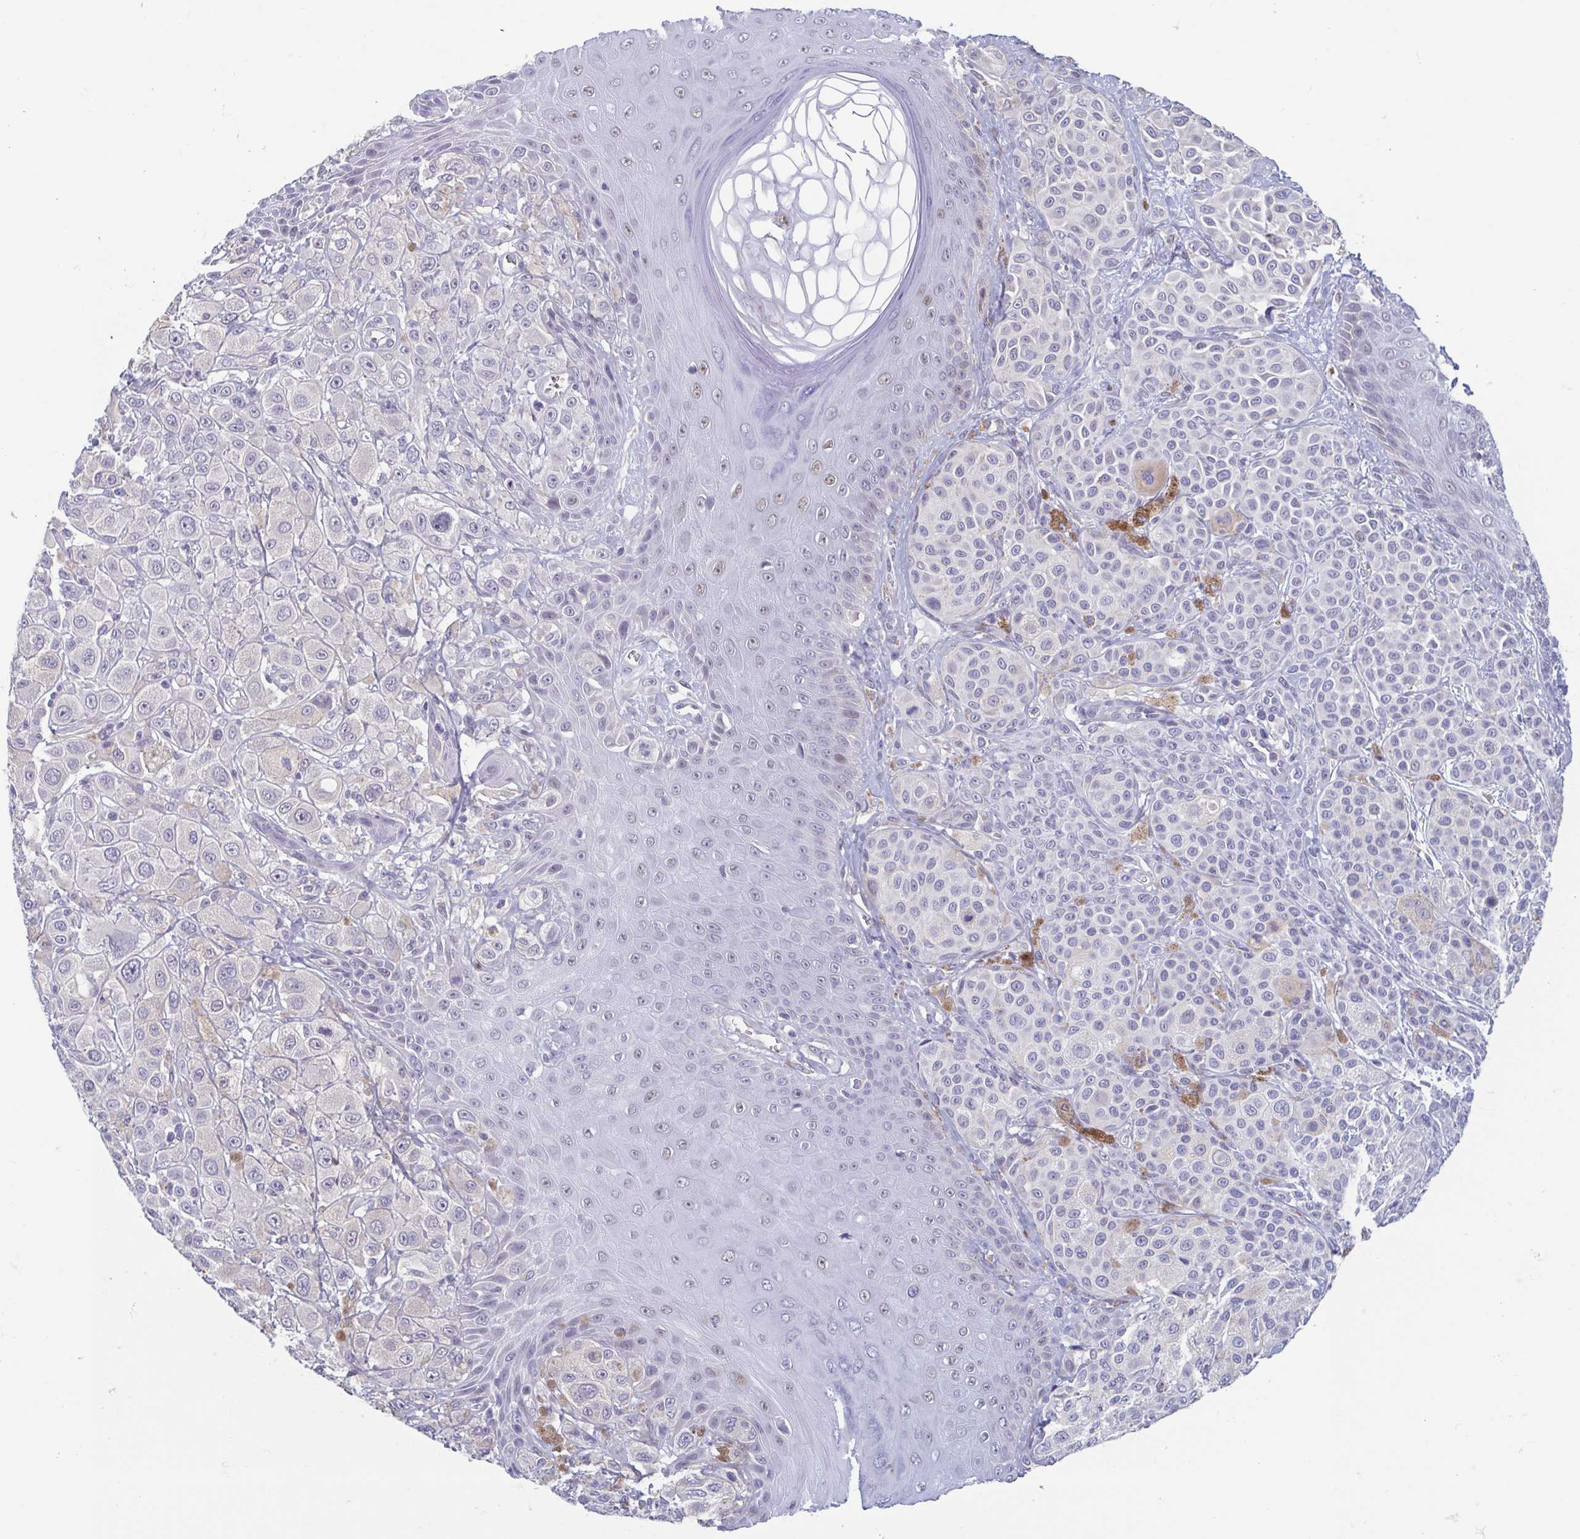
{"staining": {"intensity": "negative", "quantity": "none", "location": "none"}, "tissue": "melanoma", "cell_type": "Tumor cells", "image_type": "cancer", "snomed": [{"axis": "morphology", "description": "Malignant melanoma, NOS"}, {"axis": "topography", "description": "Skin"}], "caption": "The image exhibits no staining of tumor cells in malignant melanoma. Nuclei are stained in blue.", "gene": "MORC4", "patient": {"sex": "male", "age": 67}}